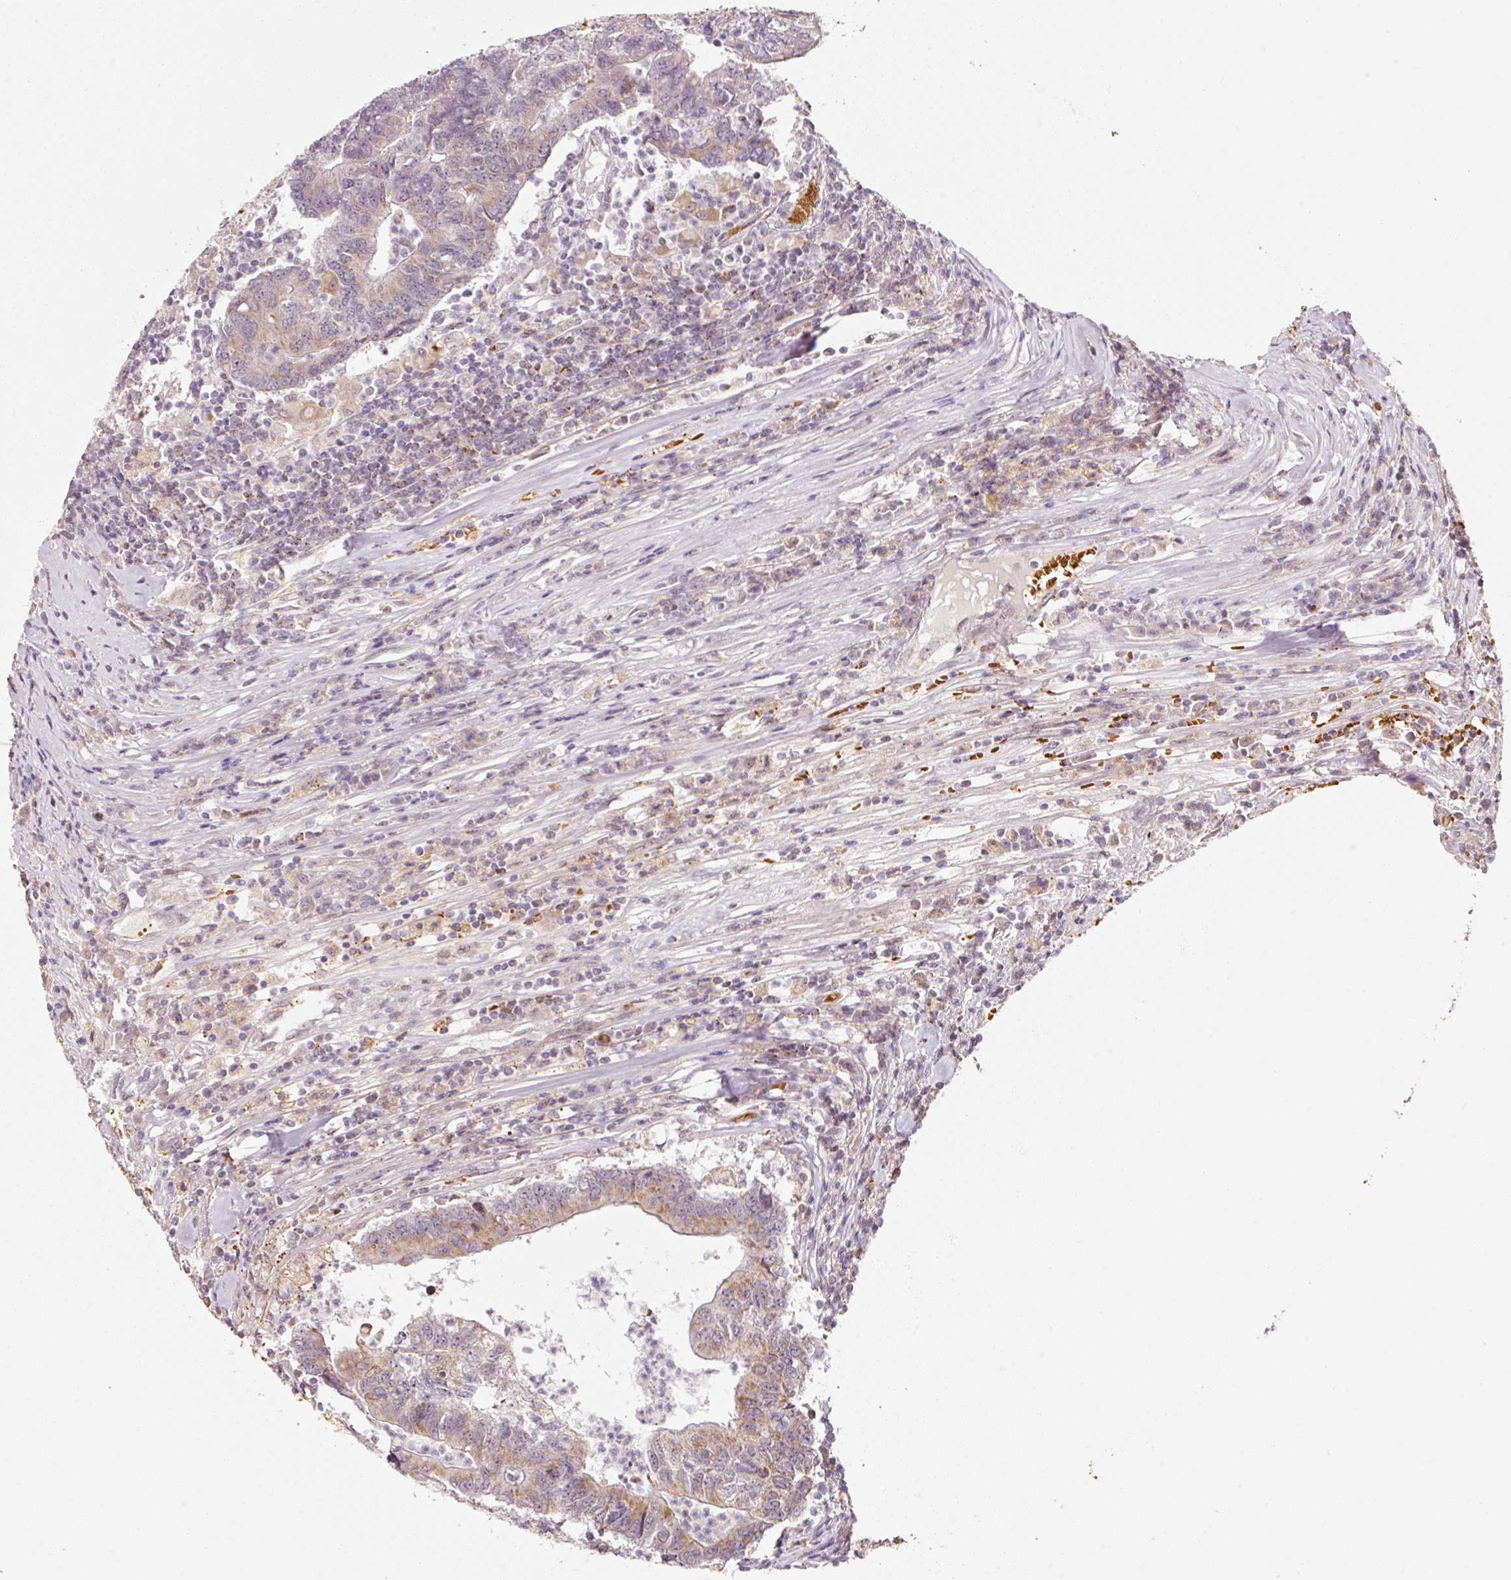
{"staining": {"intensity": "weak", "quantity": "25%-75%", "location": "cytoplasmic/membranous"}, "tissue": "colorectal cancer", "cell_type": "Tumor cells", "image_type": "cancer", "snomed": [{"axis": "morphology", "description": "Adenocarcinoma, NOS"}, {"axis": "topography", "description": "Colon"}], "caption": "Tumor cells reveal low levels of weak cytoplasmic/membranous expression in about 25%-75% of cells in human colorectal cancer (adenocarcinoma). The protein of interest is stained brown, and the nuclei are stained in blue (DAB (3,3'-diaminobenzidine) IHC with brightfield microscopy, high magnification).", "gene": "ZNF460", "patient": {"sex": "female", "age": 48}}